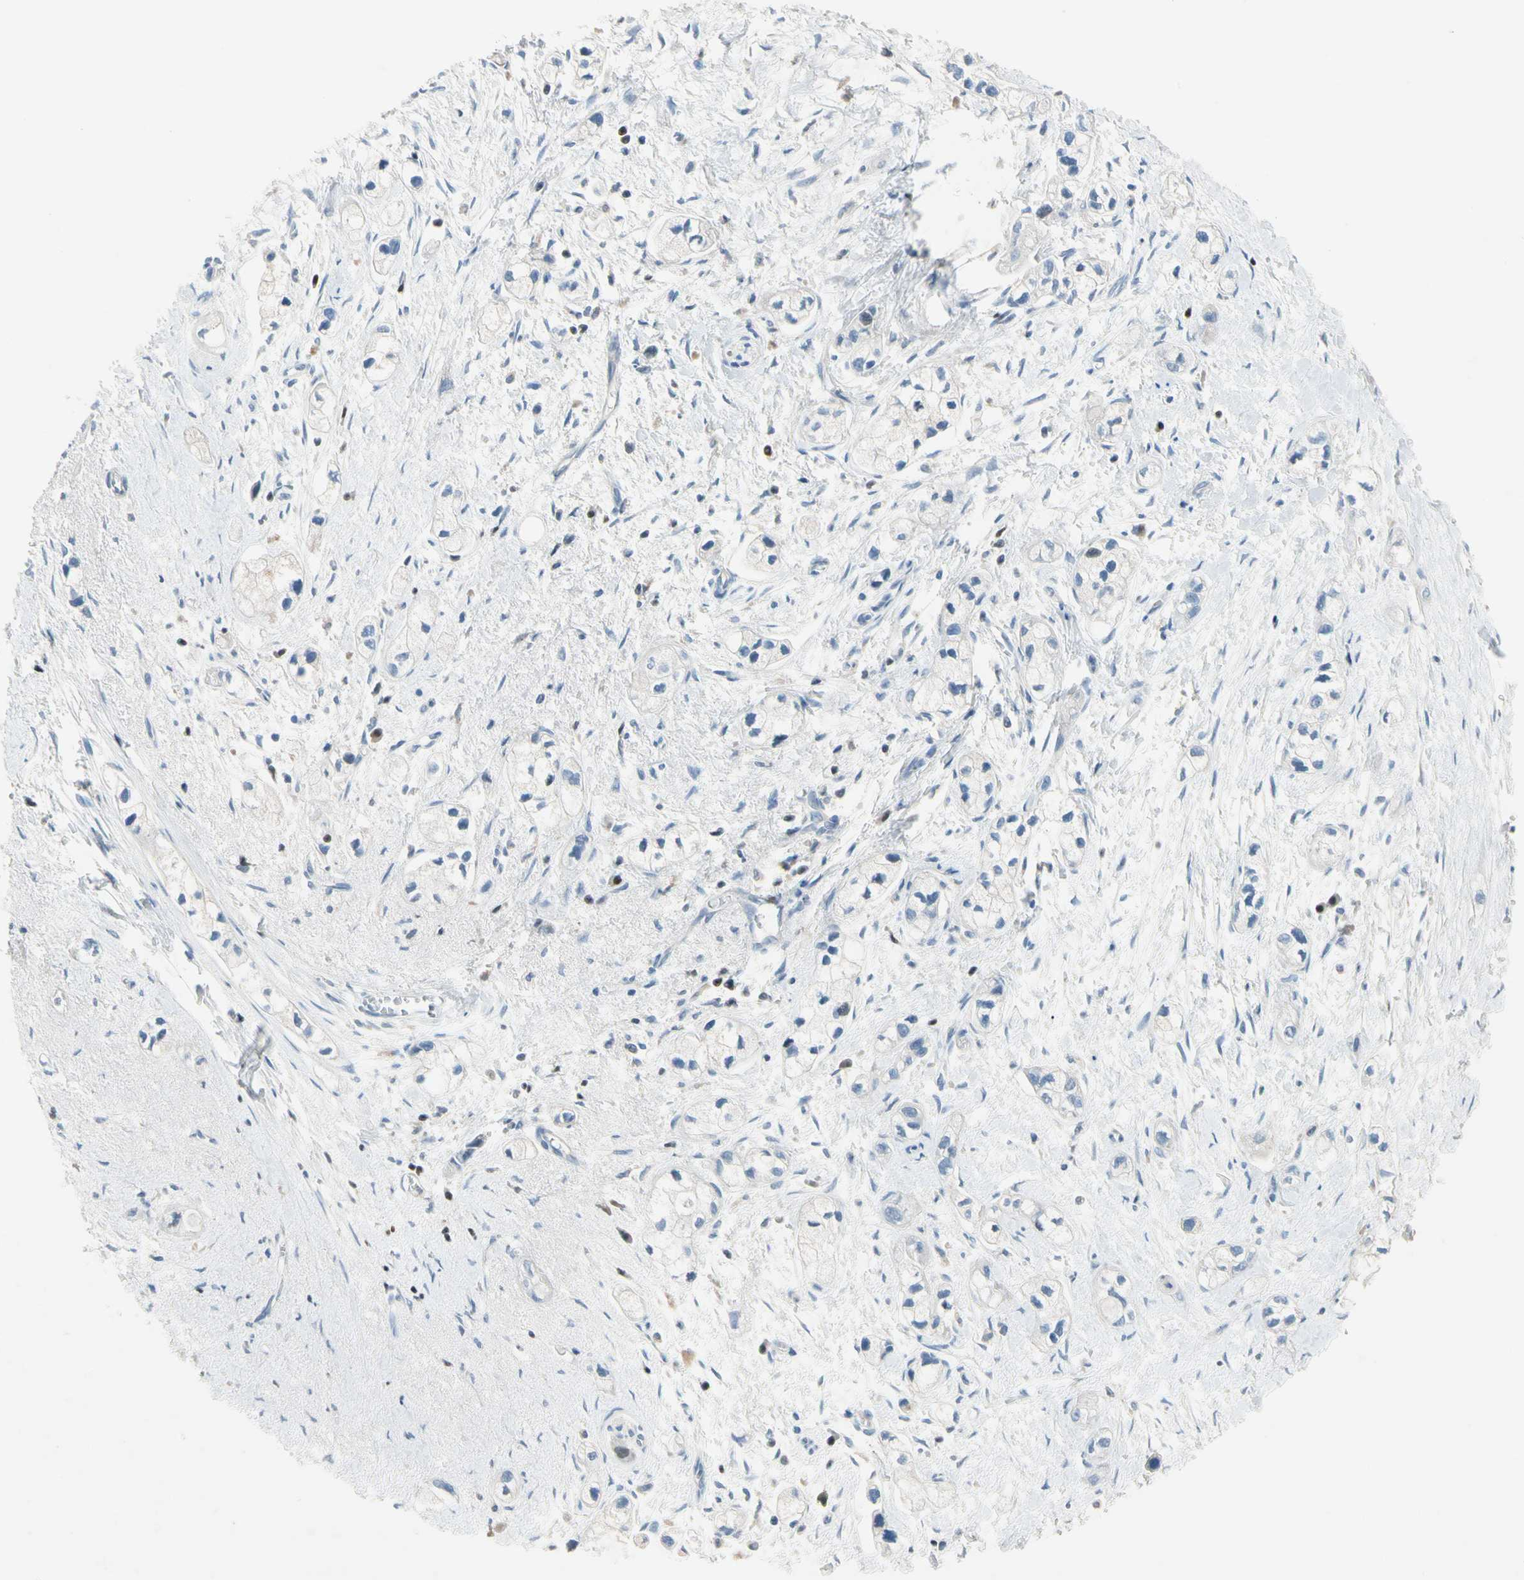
{"staining": {"intensity": "negative", "quantity": "none", "location": "none"}, "tissue": "pancreatic cancer", "cell_type": "Tumor cells", "image_type": "cancer", "snomed": [{"axis": "morphology", "description": "Adenocarcinoma, NOS"}, {"axis": "topography", "description": "Pancreas"}], "caption": "DAB (3,3'-diaminobenzidine) immunohistochemical staining of human pancreatic cancer reveals no significant expression in tumor cells. The staining is performed using DAB brown chromogen with nuclei counter-stained in using hematoxylin.", "gene": "SP140", "patient": {"sex": "male", "age": 74}}